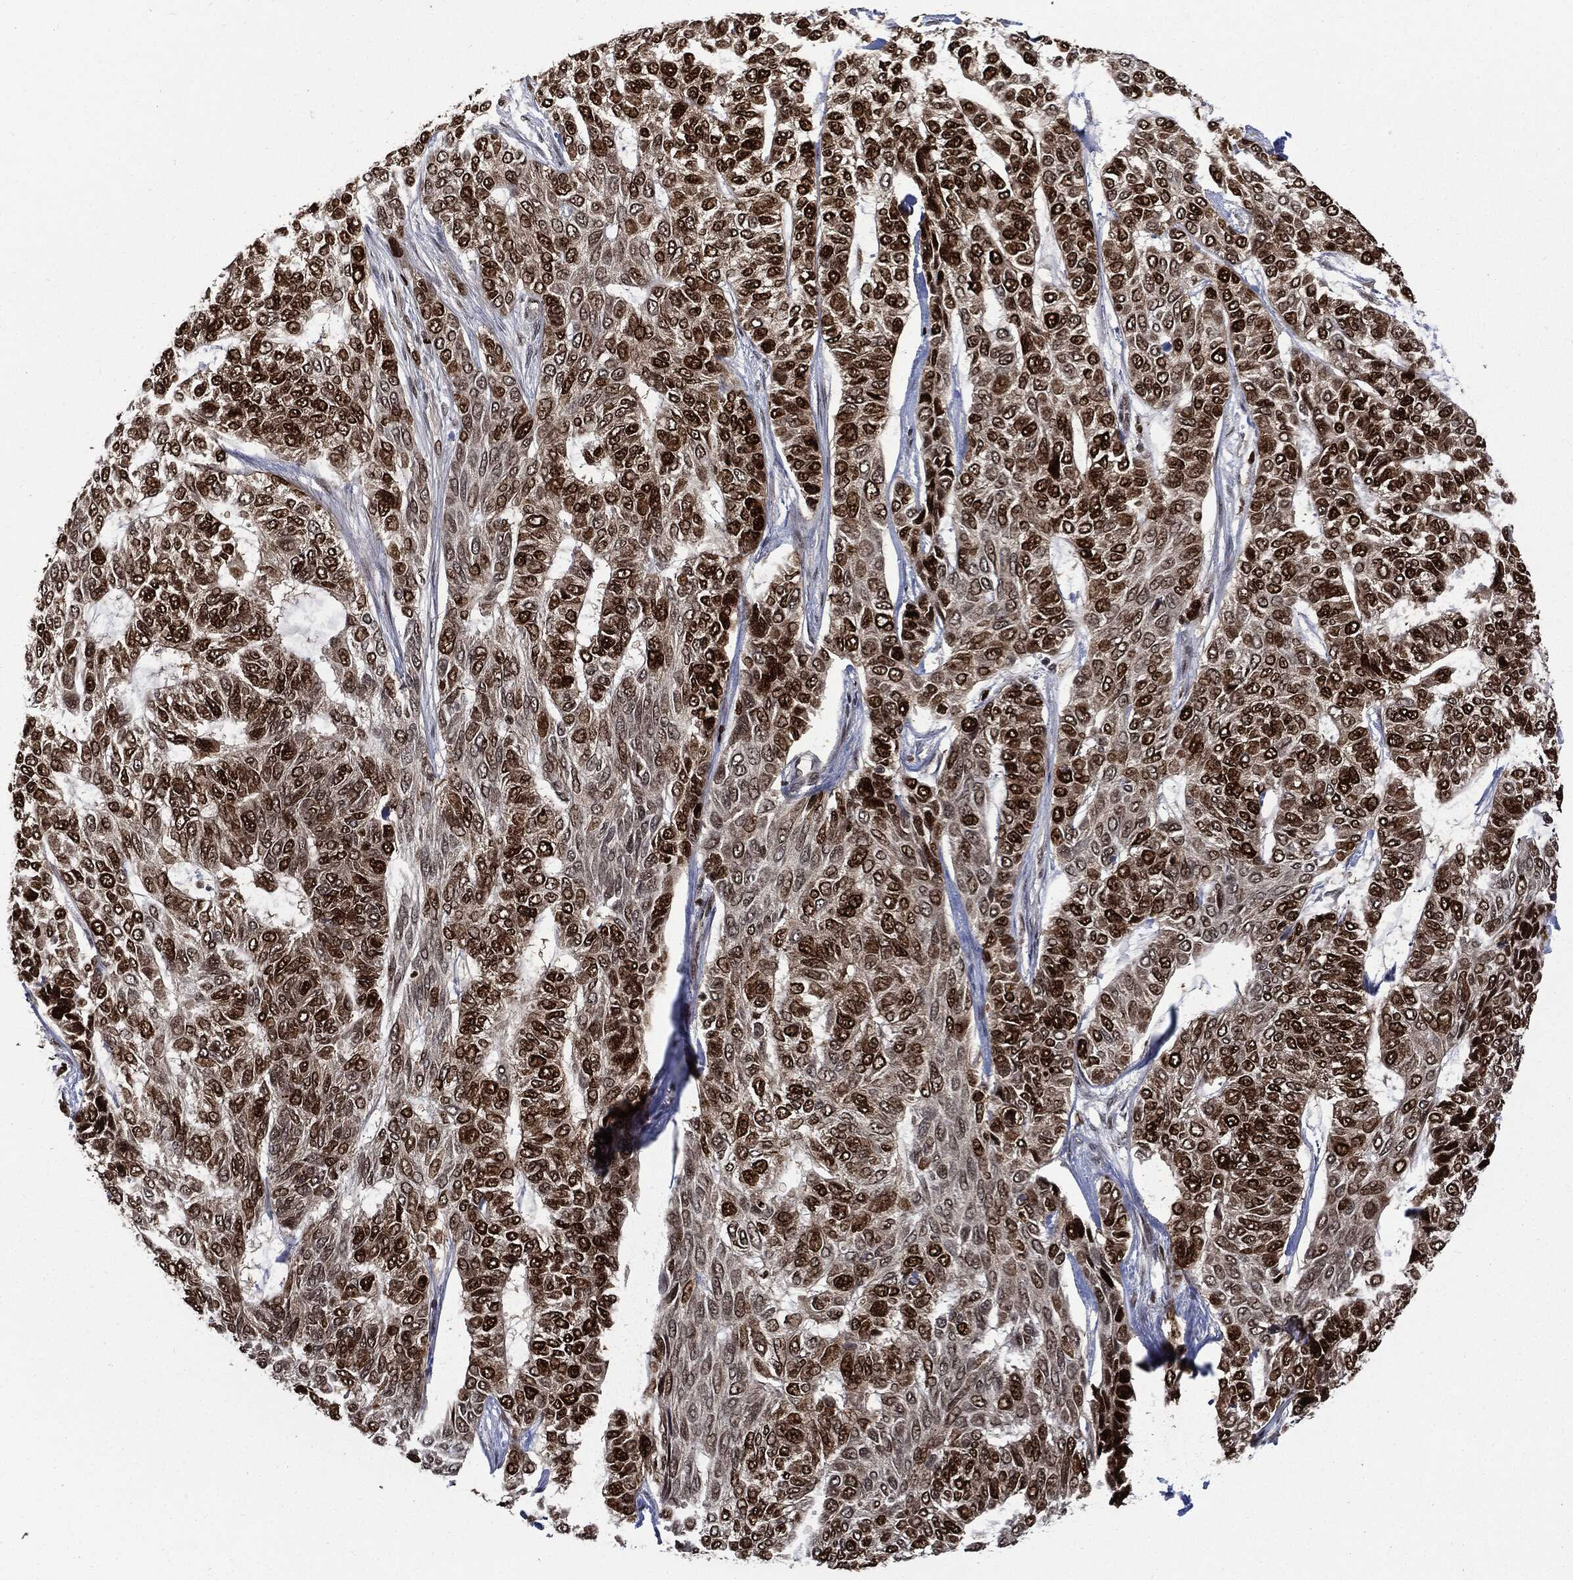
{"staining": {"intensity": "strong", "quantity": ">75%", "location": "nuclear"}, "tissue": "skin cancer", "cell_type": "Tumor cells", "image_type": "cancer", "snomed": [{"axis": "morphology", "description": "Basal cell carcinoma"}, {"axis": "topography", "description": "Skin"}], "caption": "Basal cell carcinoma (skin) was stained to show a protein in brown. There is high levels of strong nuclear staining in about >75% of tumor cells.", "gene": "PCNA", "patient": {"sex": "female", "age": 65}}